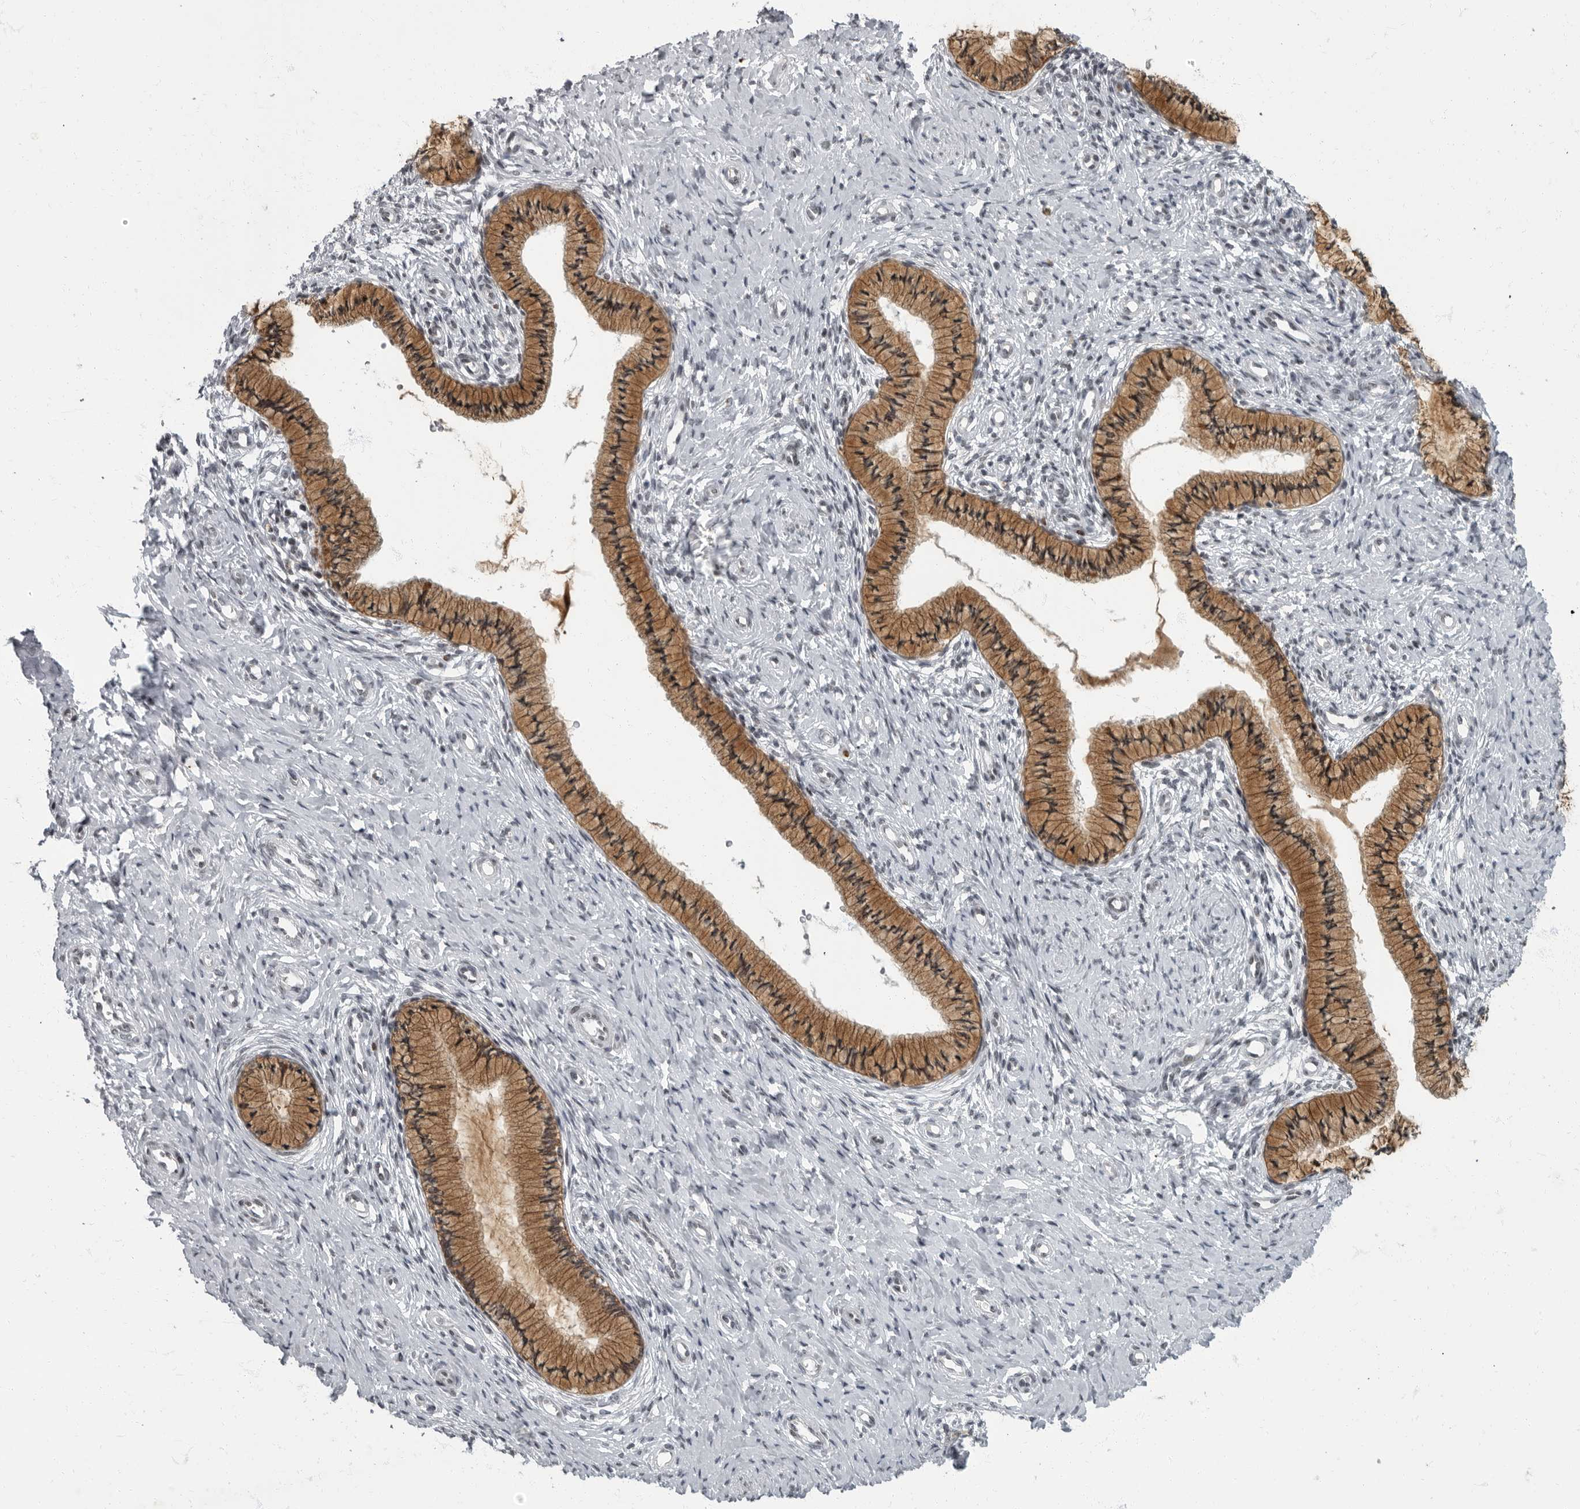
{"staining": {"intensity": "moderate", "quantity": ">75%", "location": "cytoplasmic/membranous"}, "tissue": "cervix", "cell_type": "Glandular cells", "image_type": "normal", "snomed": [{"axis": "morphology", "description": "Normal tissue, NOS"}, {"axis": "topography", "description": "Cervix"}], "caption": "Benign cervix was stained to show a protein in brown. There is medium levels of moderate cytoplasmic/membranous staining in about >75% of glandular cells.", "gene": "EVI5", "patient": {"sex": "female", "age": 36}}